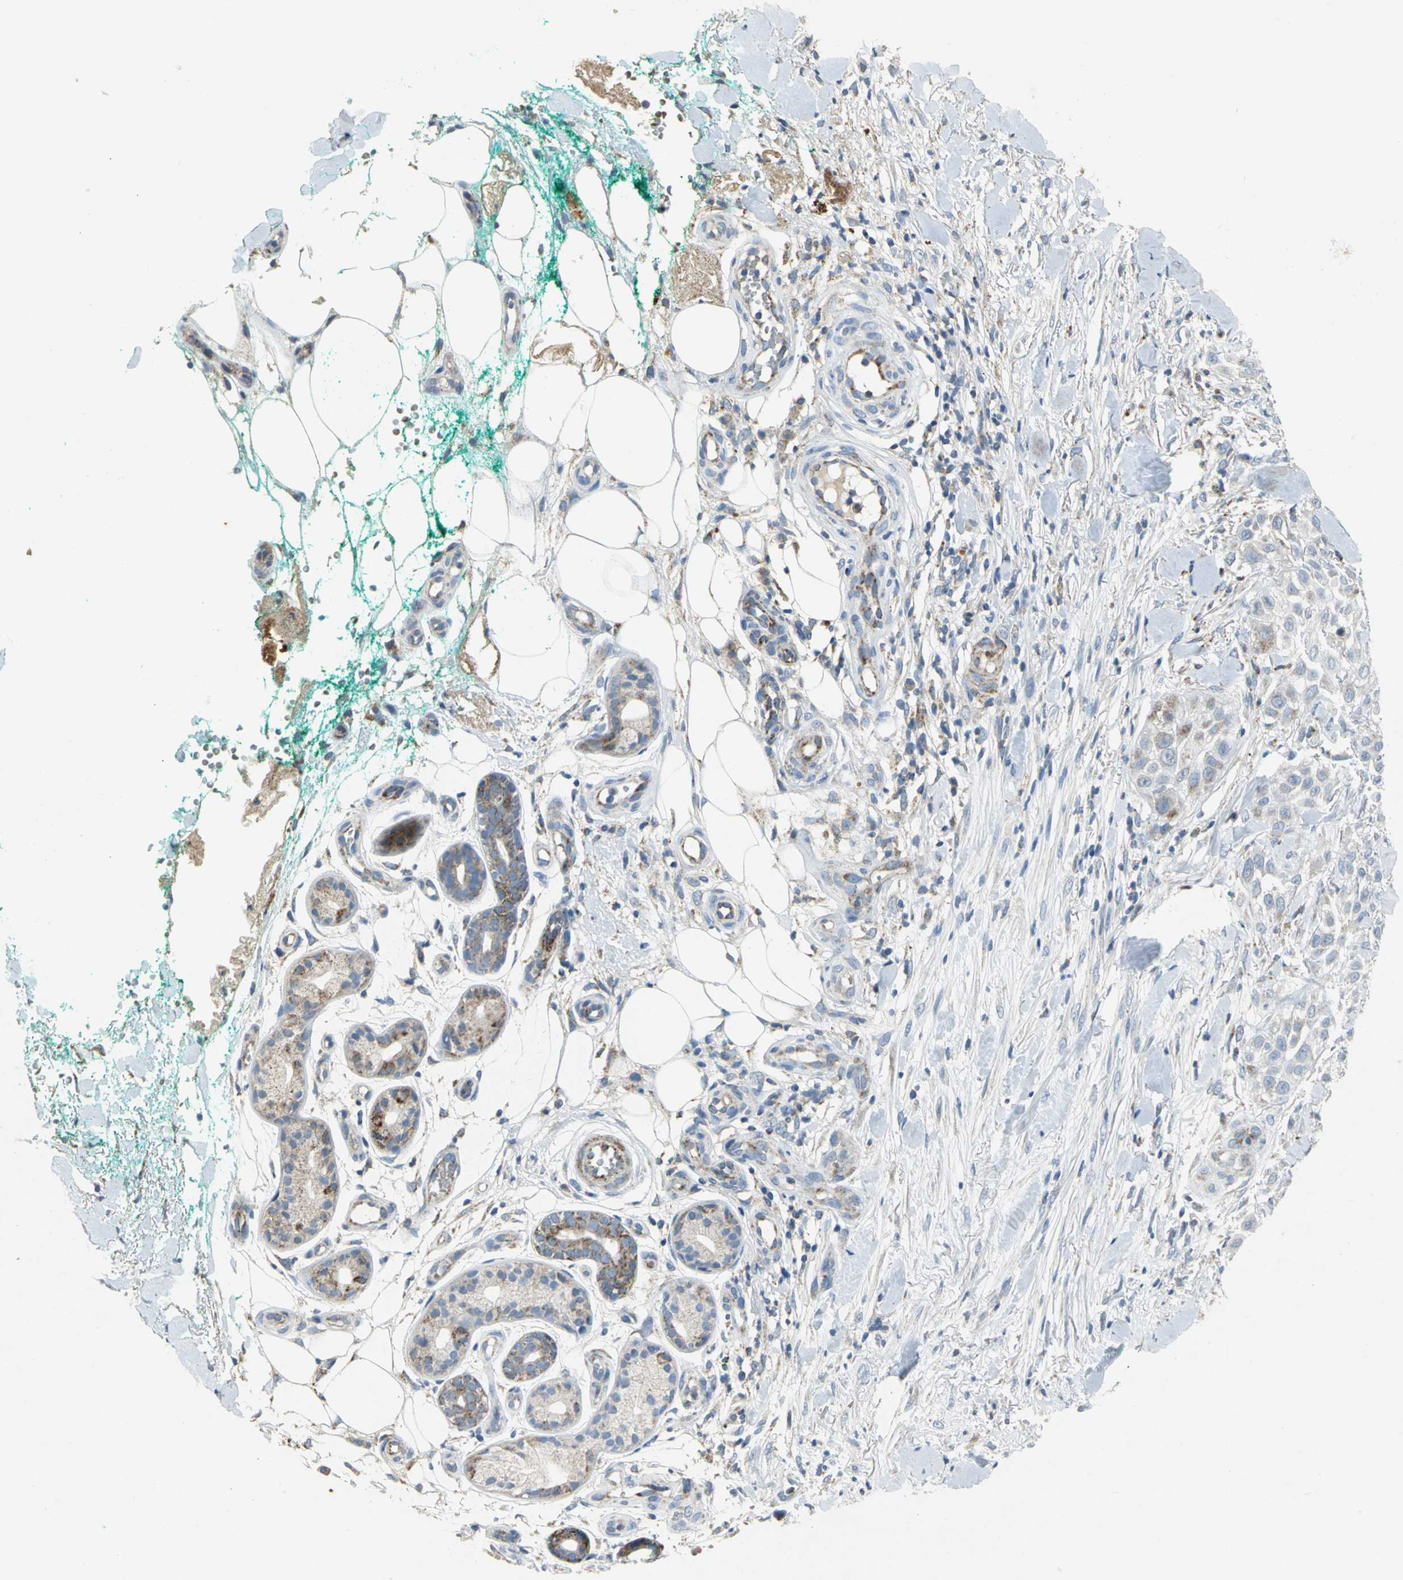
{"staining": {"intensity": "weak", "quantity": "<25%", "location": "cytoplasmic/membranous"}, "tissue": "skin cancer", "cell_type": "Tumor cells", "image_type": "cancer", "snomed": [{"axis": "morphology", "description": "Squamous cell carcinoma, NOS"}, {"axis": "topography", "description": "Skin"}], "caption": "The photomicrograph exhibits no staining of tumor cells in skin squamous cell carcinoma.", "gene": "SPPL2B", "patient": {"sex": "female", "age": 42}}